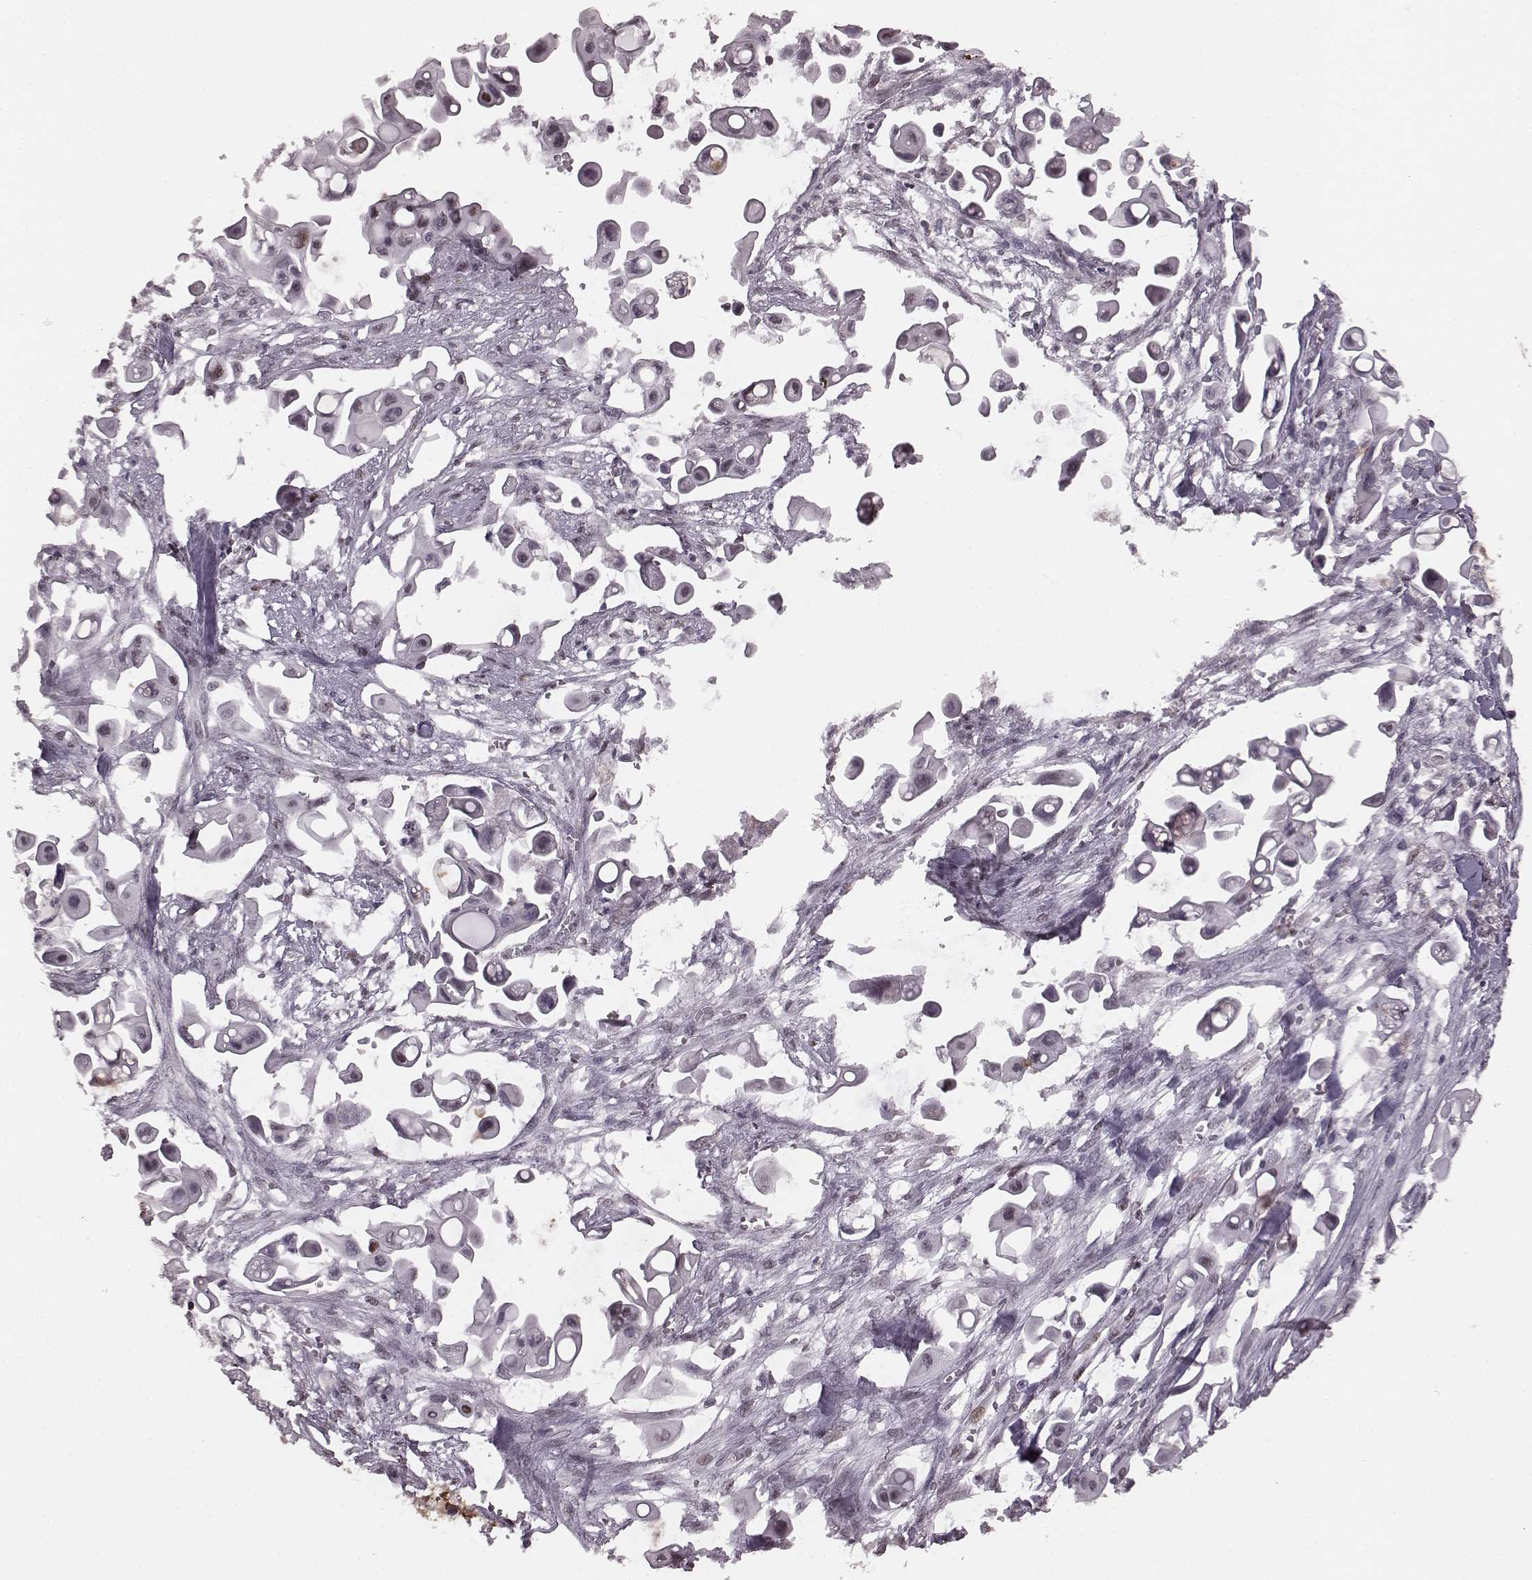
{"staining": {"intensity": "negative", "quantity": "none", "location": "none"}, "tissue": "pancreatic cancer", "cell_type": "Tumor cells", "image_type": "cancer", "snomed": [{"axis": "morphology", "description": "Adenocarcinoma, NOS"}, {"axis": "topography", "description": "Pancreas"}], "caption": "The image demonstrates no significant staining in tumor cells of pancreatic cancer (adenocarcinoma).", "gene": "NR2C1", "patient": {"sex": "male", "age": 50}}